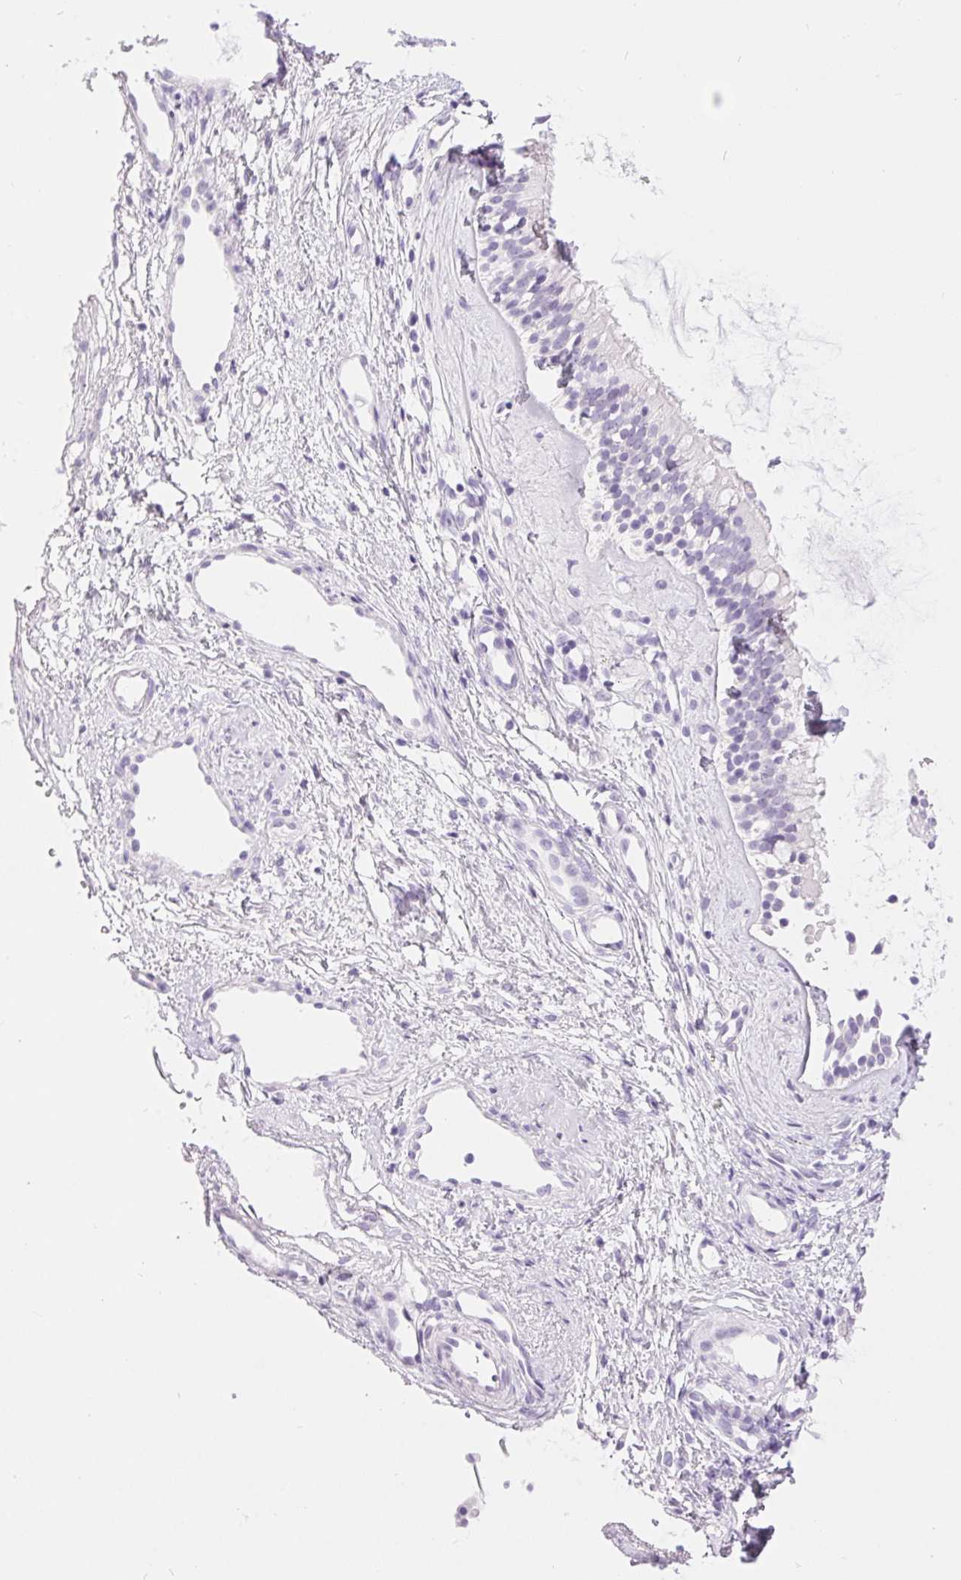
{"staining": {"intensity": "negative", "quantity": "none", "location": "none"}, "tissue": "nasopharynx", "cell_type": "Respiratory epithelial cells", "image_type": "normal", "snomed": [{"axis": "morphology", "description": "Normal tissue, NOS"}, {"axis": "topography", "description": "Nasopharynx"}], "caption": "High power microscopy photomicrograph of an immunohistochemistry histopathology image of unremarkable nasopharynx, revealing no significant staining in respiratory epithelial cells.", "gene": "XDH", "patient": {"sex": "male", "age": 58}}